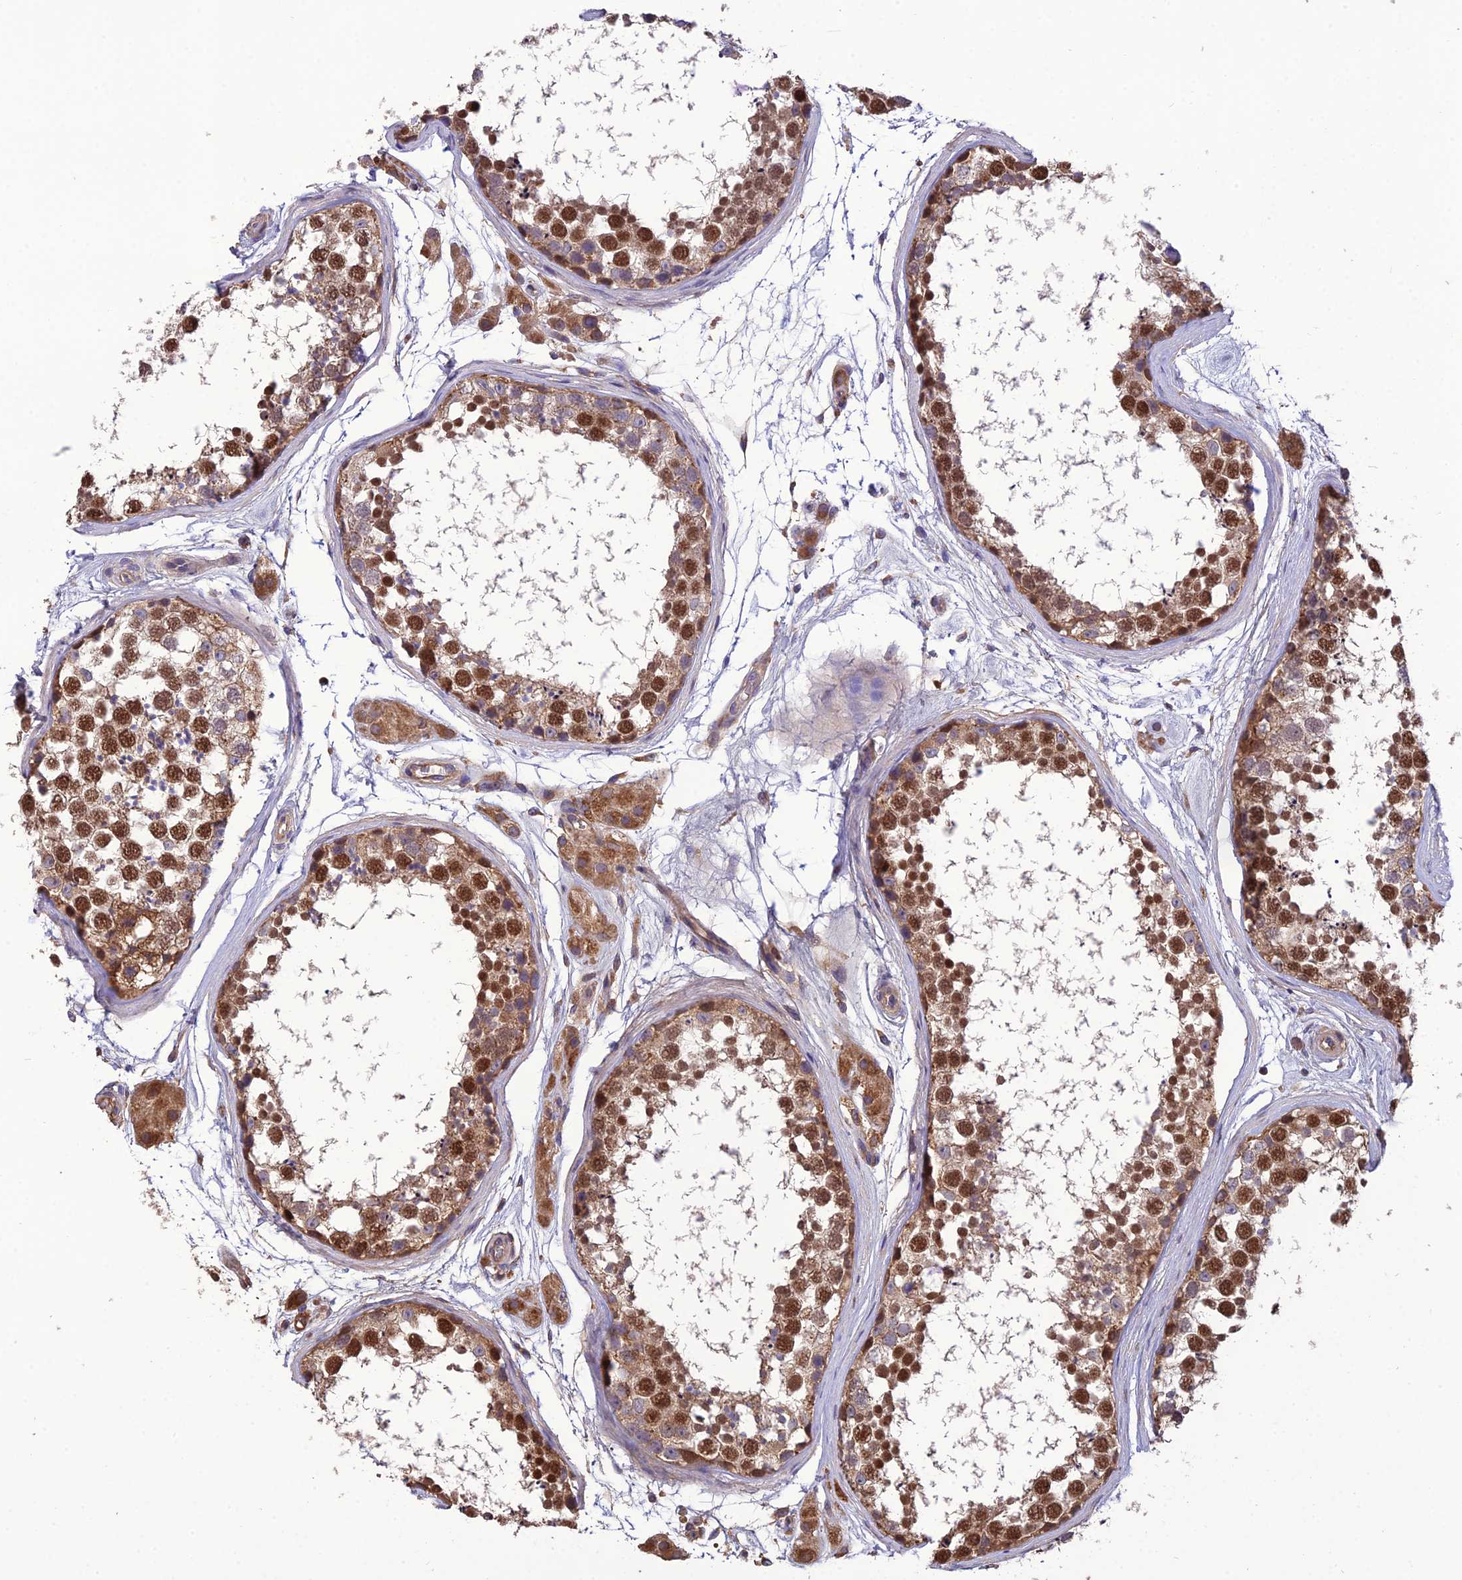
{"staining": {"intensity": "strong", "quantity": "25%-75%", "location": "nuclear"}, "tissue": "testis", "cell_type": "Cells in seminiferous ducts", "image_type": "normal", "snomed": [{"axis": "morphology", "description": "Normal tissue, NOS"}, {"axis": "topography", "description": "Testis"}], "caption": "IHC (DAB (3,3'-diaminobenzidine)) staining of normal human testis demonstrates strong nuclear protein positivity in about 25%-75% of cells in seminiferous ducts. Immunohistochemistry stains the protein of interest in brown and the nuclei are stained blue.", "gene": "MIOS", "patient": {"sex": "male", "age": 56}}